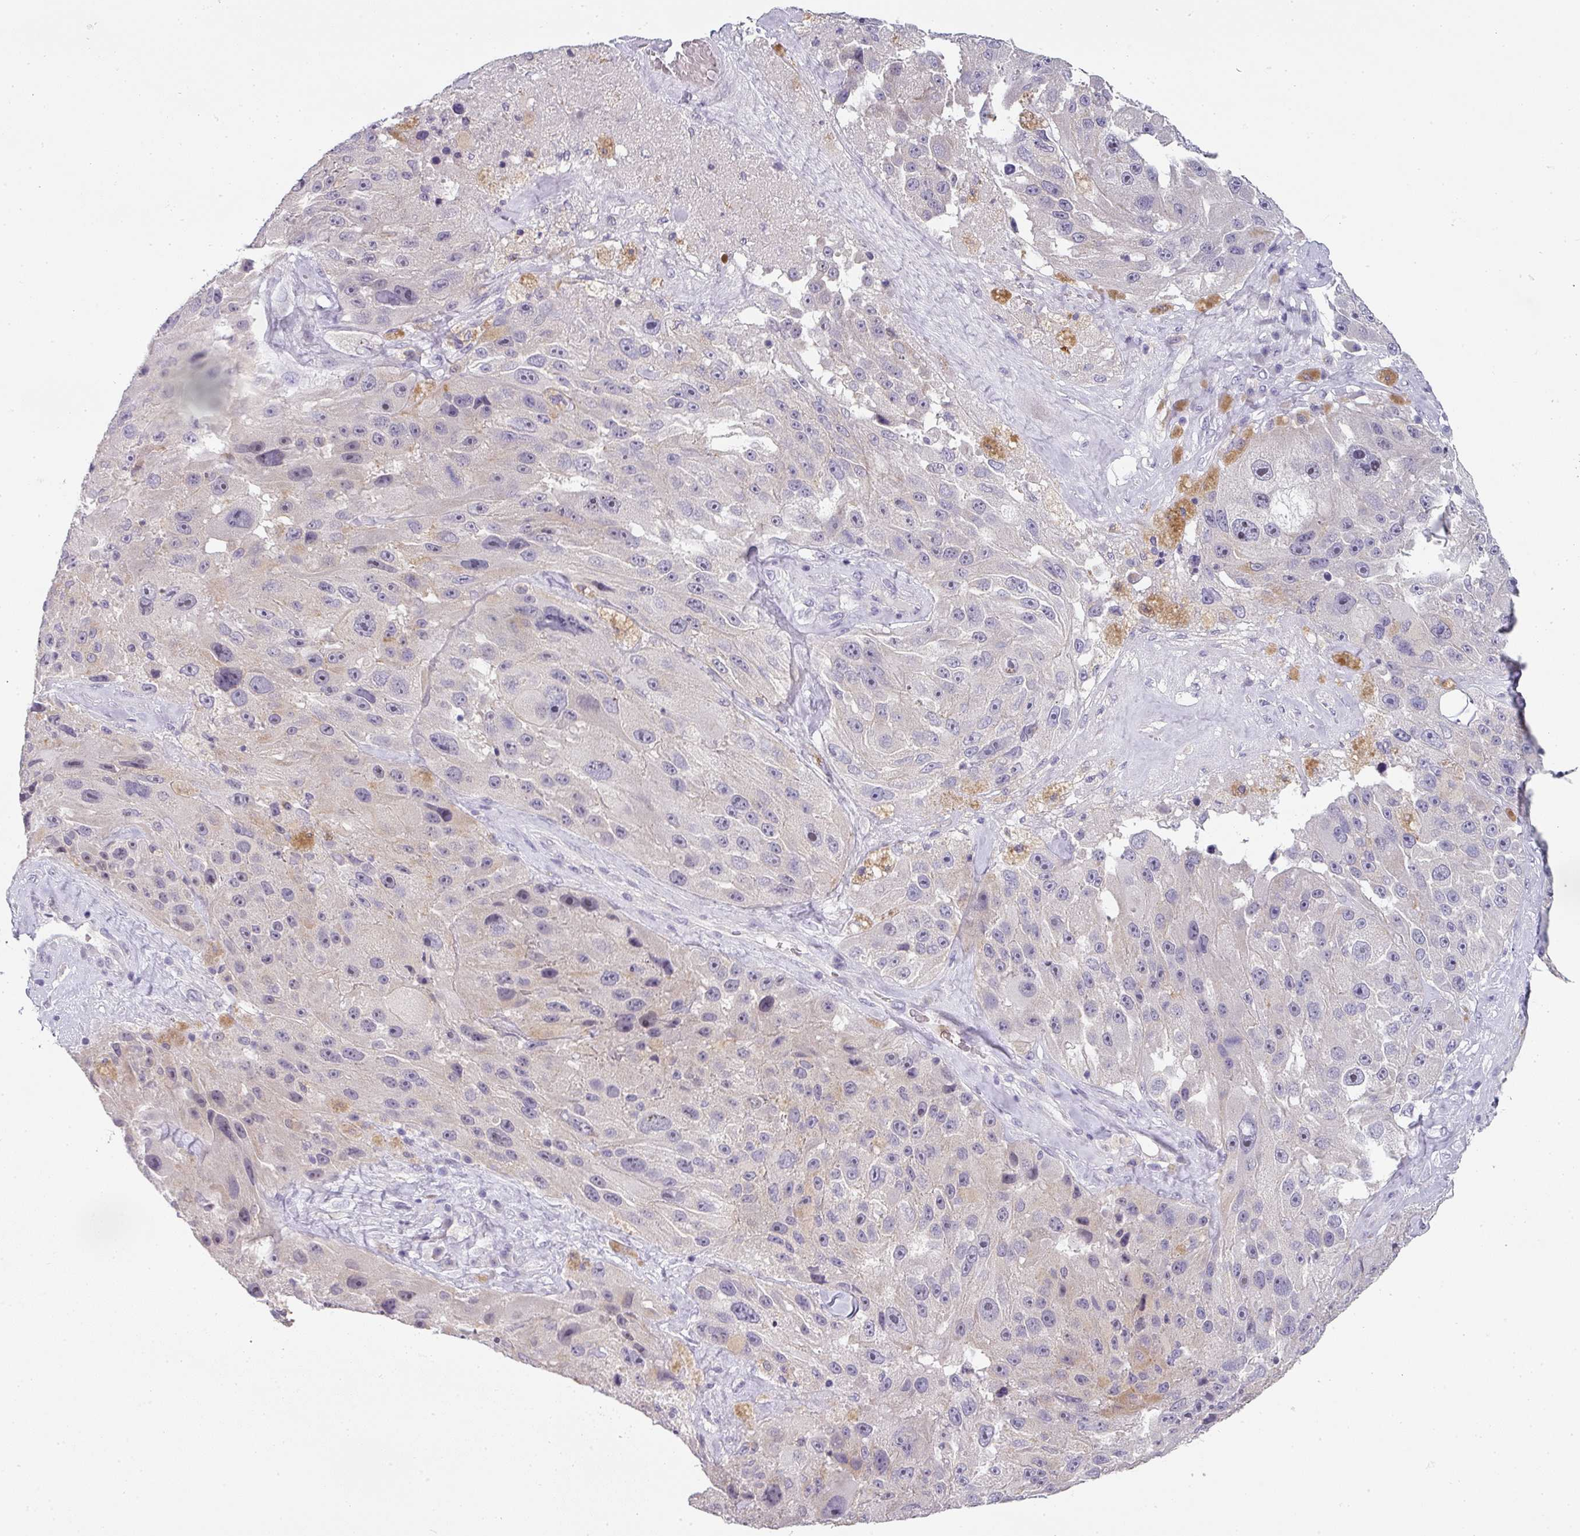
{"staining": {"intensity": "negative", "quantity": "none", "location": "none"}, "tissue": "melanoma", "cell_type": "Tumor cells", "image_type": "cancer", "snomed": [{"axis": "morphology", "description": "Malignant melanoma, Metastatic site"}, {"axis": "topography", "description": "Lymph node"}], "caption": "A photomicrograph of human malignant melanoma (metastatic site) is negative for staining in tumor cells. Nuclei are stained in blue.", "gene": "BTLA", "patient": {"sex": "male", "age": 62}}